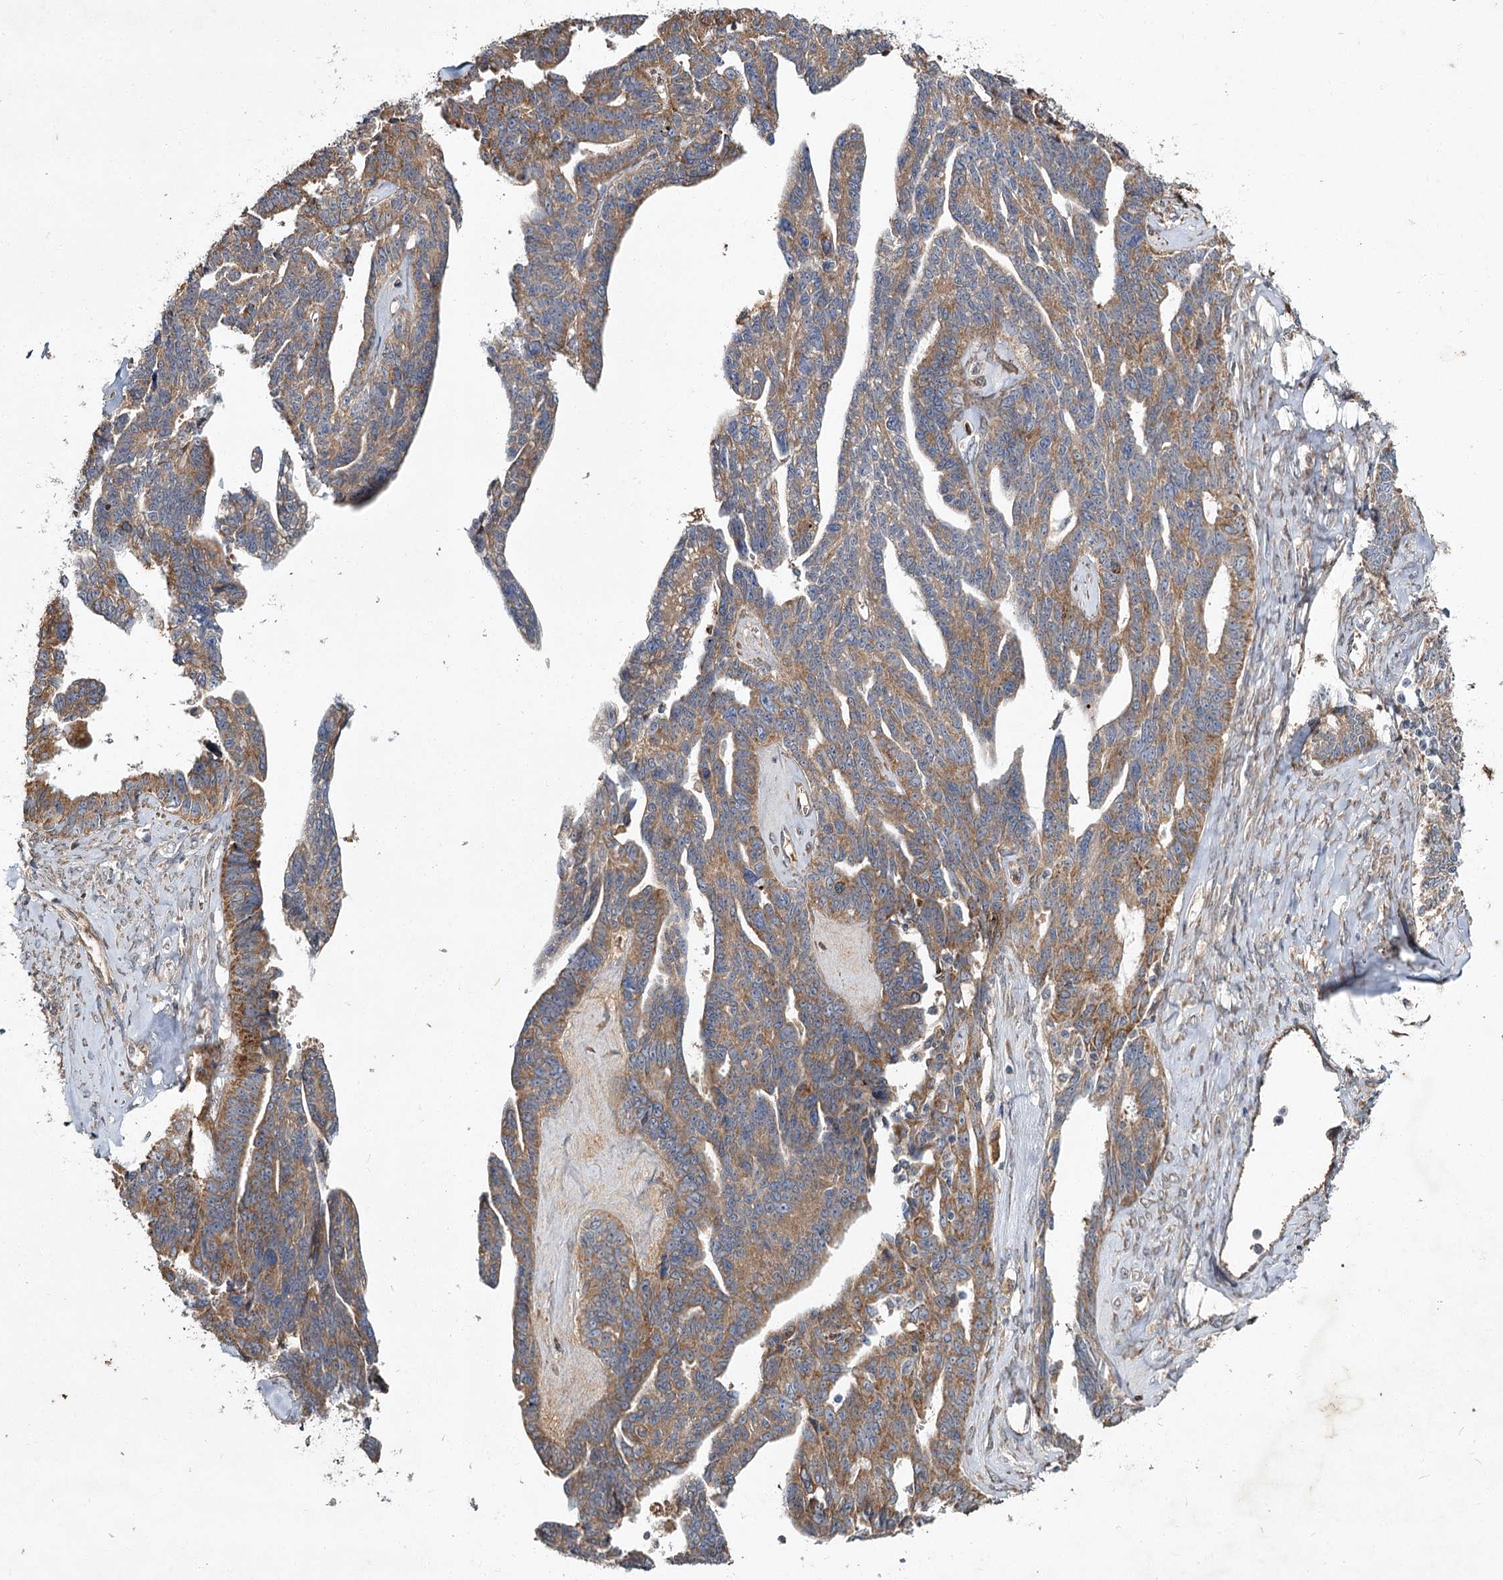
{"staining": {"intensity": "moderate", "quantity": "25%-75%", "location": "cytoplasmic/membranous"}, "tissue": "ovarian cancer", "cell_type": "Tumor cells", "image_type": "cancer", "snomed": [{"axis": "morphology", "description": "Cystadenocarcinoma, serous, NOS"}, {"axis": "topography", "description": "Ovary"}], "caption": "A brown stain highlights moderate cytoplasmic/membranous positivity of a protein in human ovarian cancer tumor cells.", "gene": "MFN1", "patient": {"sex": "female", "age": 79}}